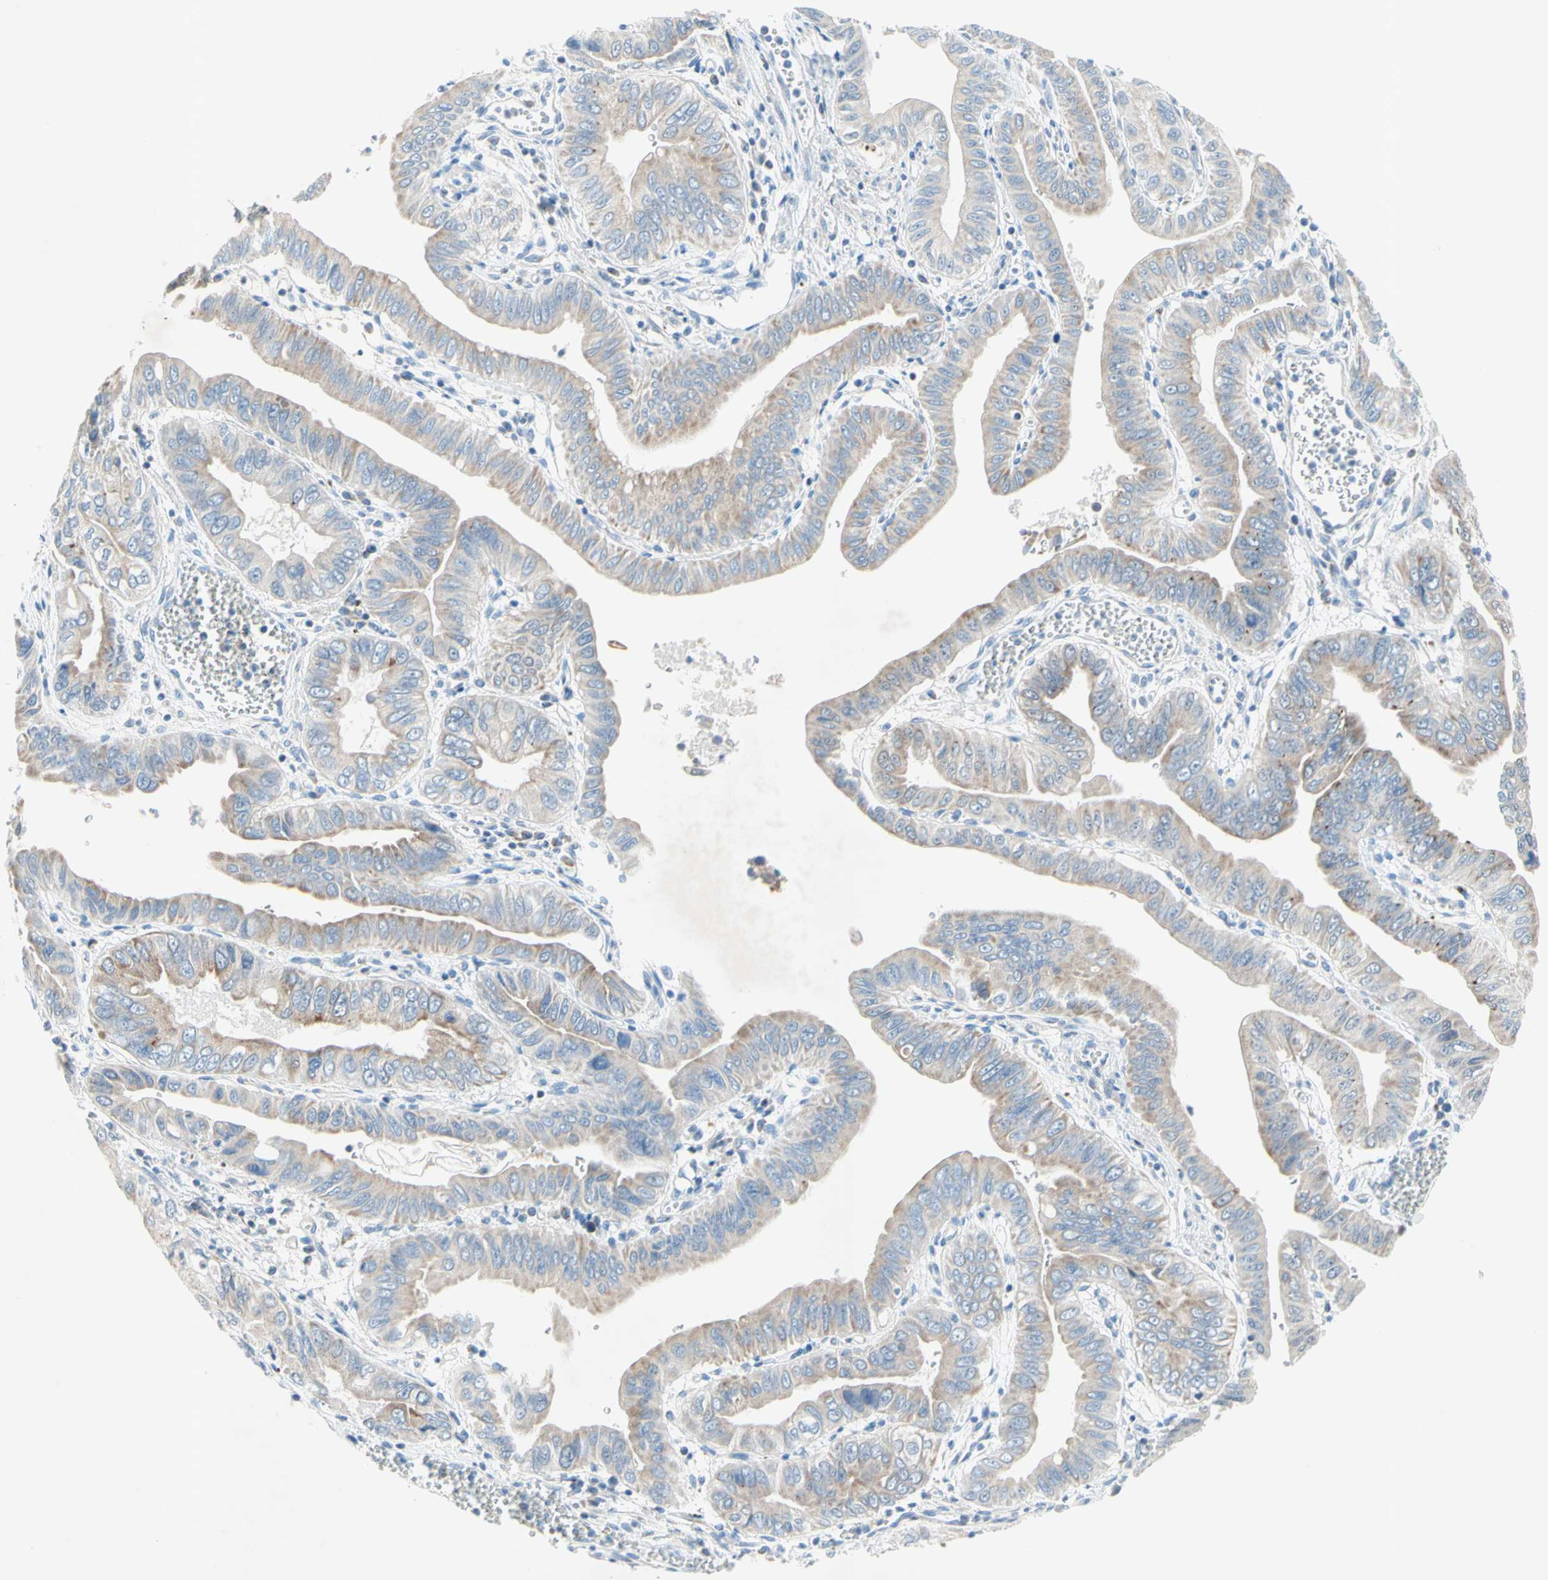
{"staining": {"intensity": "weak", "quantity": ">75%", "location": "cytoplasmic/membranous"}, "tissue": "pancreatic cancer", "cell_type": "Tumor cells", "image_type": "cancer", "snomed": [{"axis": "morphology", "description": "Normal tissue, NOS"}, {"axis": "topography", "description": "Lymph node"}], "caption": "There is low levels of weak cytoplasmic/membranous expression in tumor cells of pancreatic cancer, as demonstrated by immunohistochemical staining (brown color).", "gene": "MFF", "patient": {"sex": "male", "age": 50}}